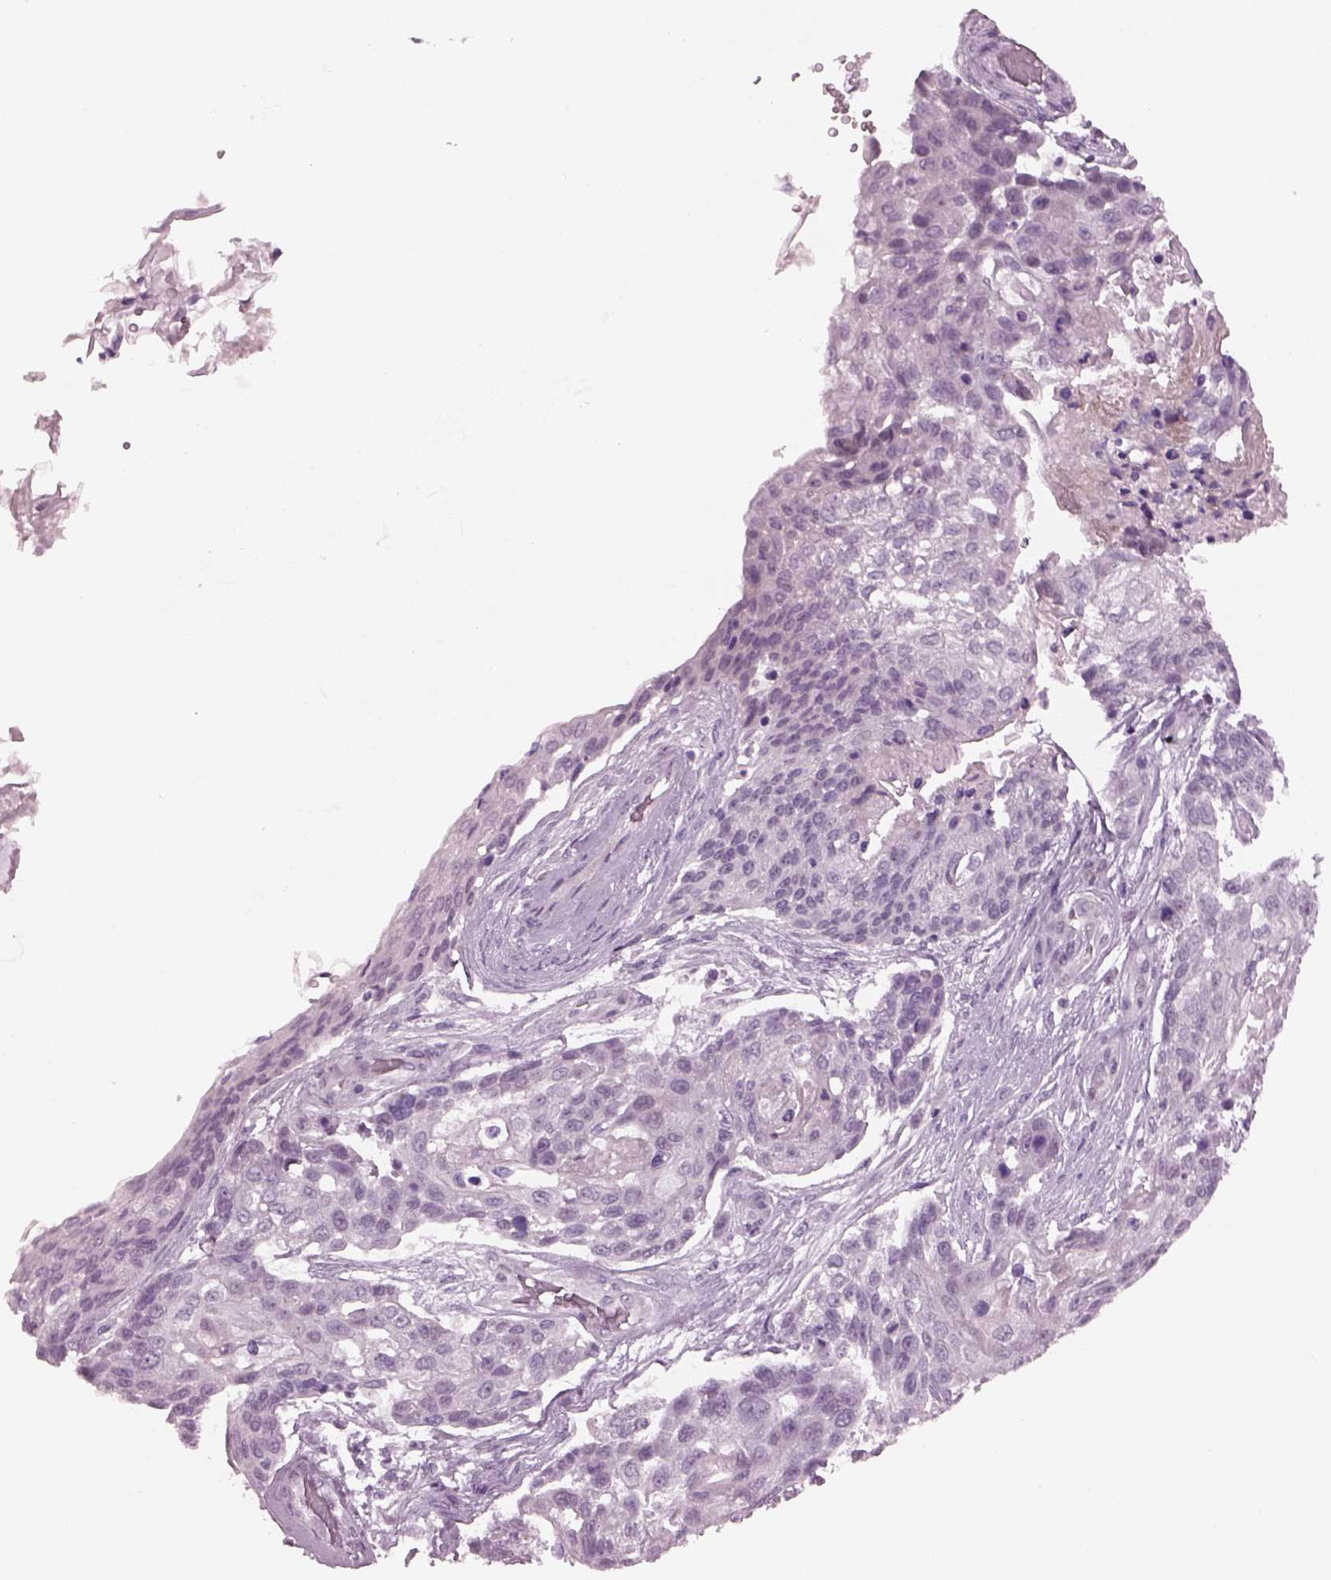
{"staining": {"intensity": "negative", "quantity": "none", "location": "none"}, "tissue": "lung cancer", "cell_type": "Tumor cells", "image_type": "cancer", "snomed": [{"axis": "morphology", "description": "Squamous cell carcinoma, NOS"}, {"axis": "topography", "description": "Lung"}], "caption": "DAB (3,3'-diaminobenzidine) immunohistochemical staining of human lung squamous cell carcinoma demonstrates no significant positivity in tumor cells.", "gene": "CYLC1", "patient": {"sex": "male", "age": 69}}